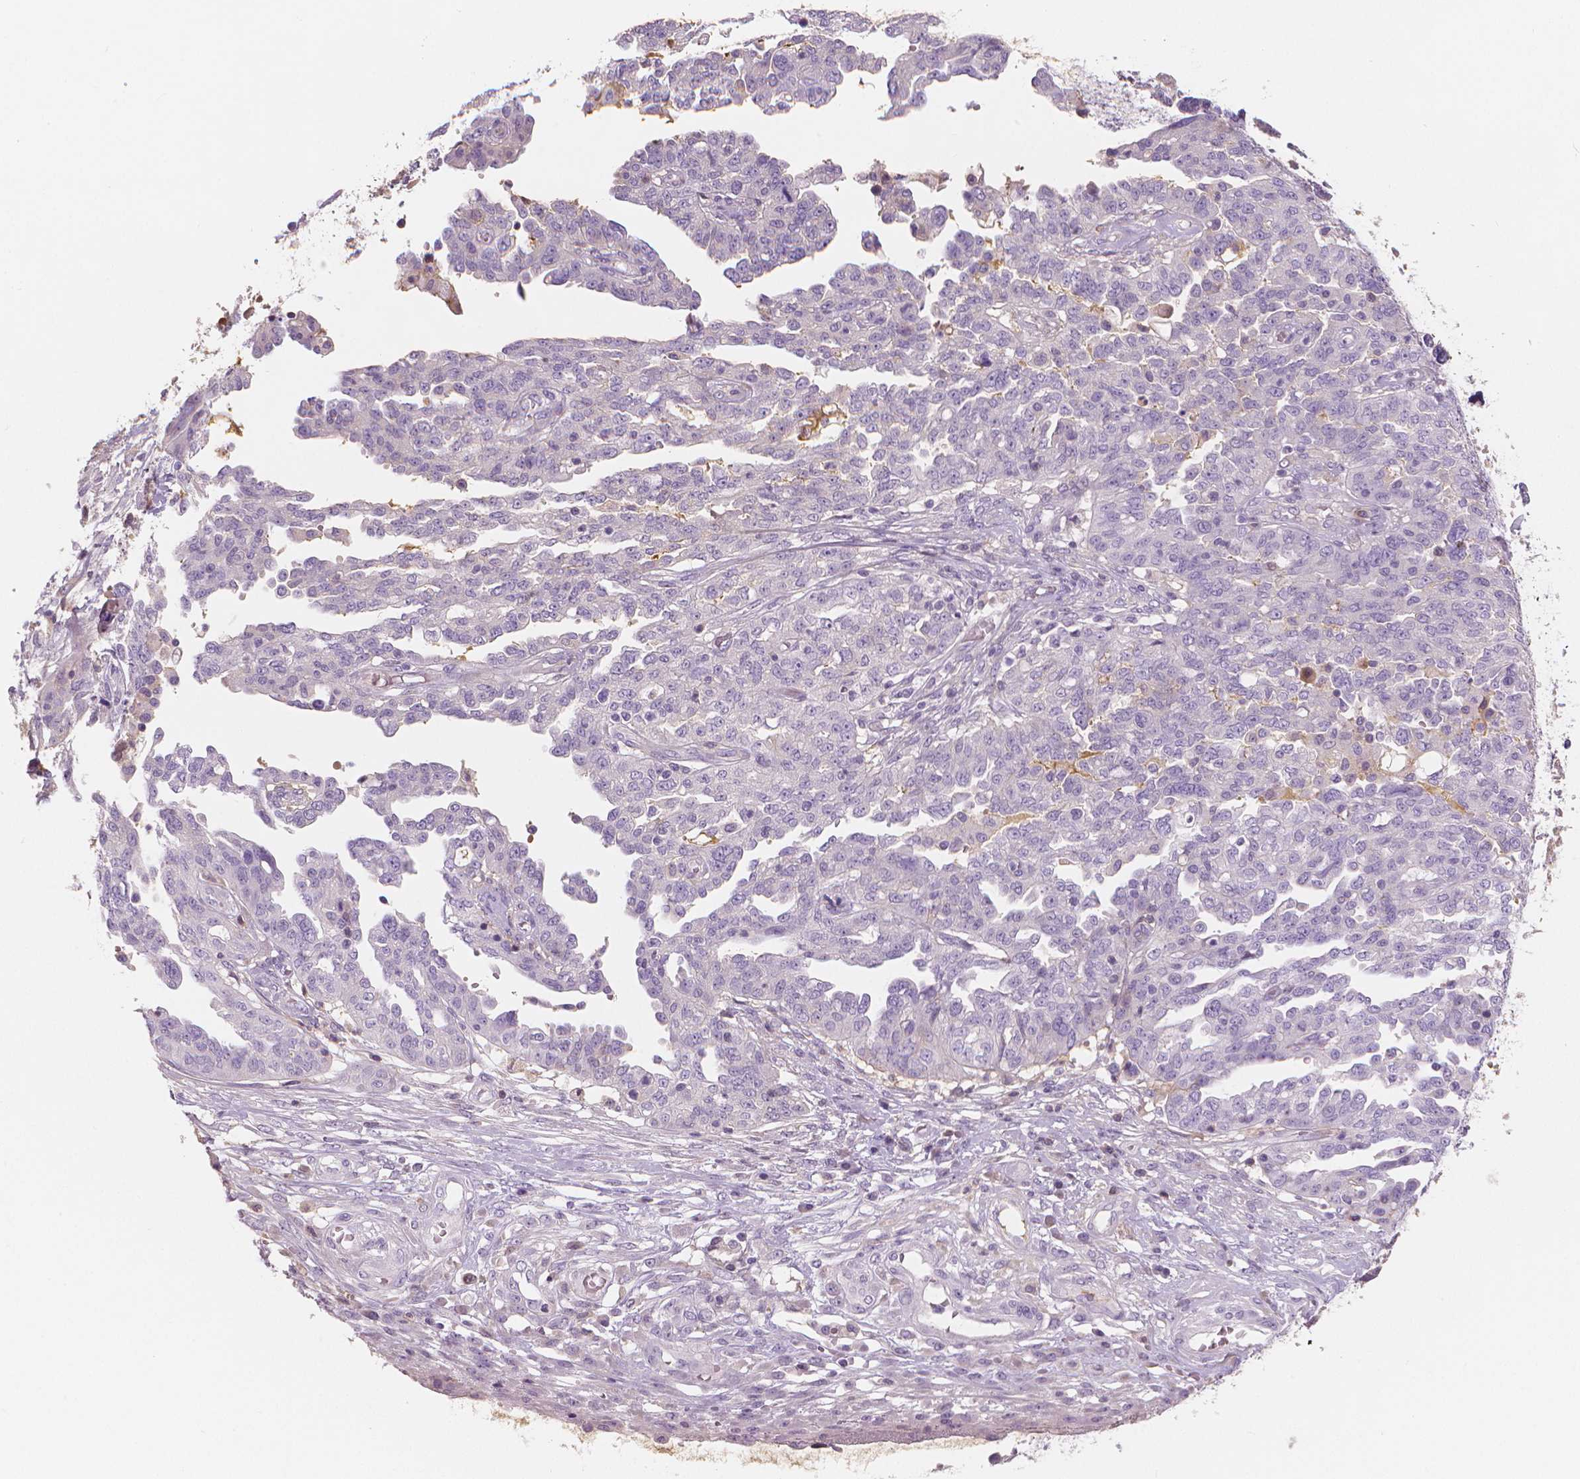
{"staining": {"intensity": "negative", "quantity": "none", "location": "none"}, "tissue": "ovarian cancer", "cell_type": "Tumor cells", "image_type": "cancer", "snomed": [{"axis": "morphology", "description": "Cystadenocarcinoma, serous, NOS"}, {"axis": "topography", "description": "Ovary"}], "caption": "The IHC image has no significant staining in tumor cells of ovarian cancer tissue.", "gene": "APOA4", "patient": {"sex": "female", "age": 67}}